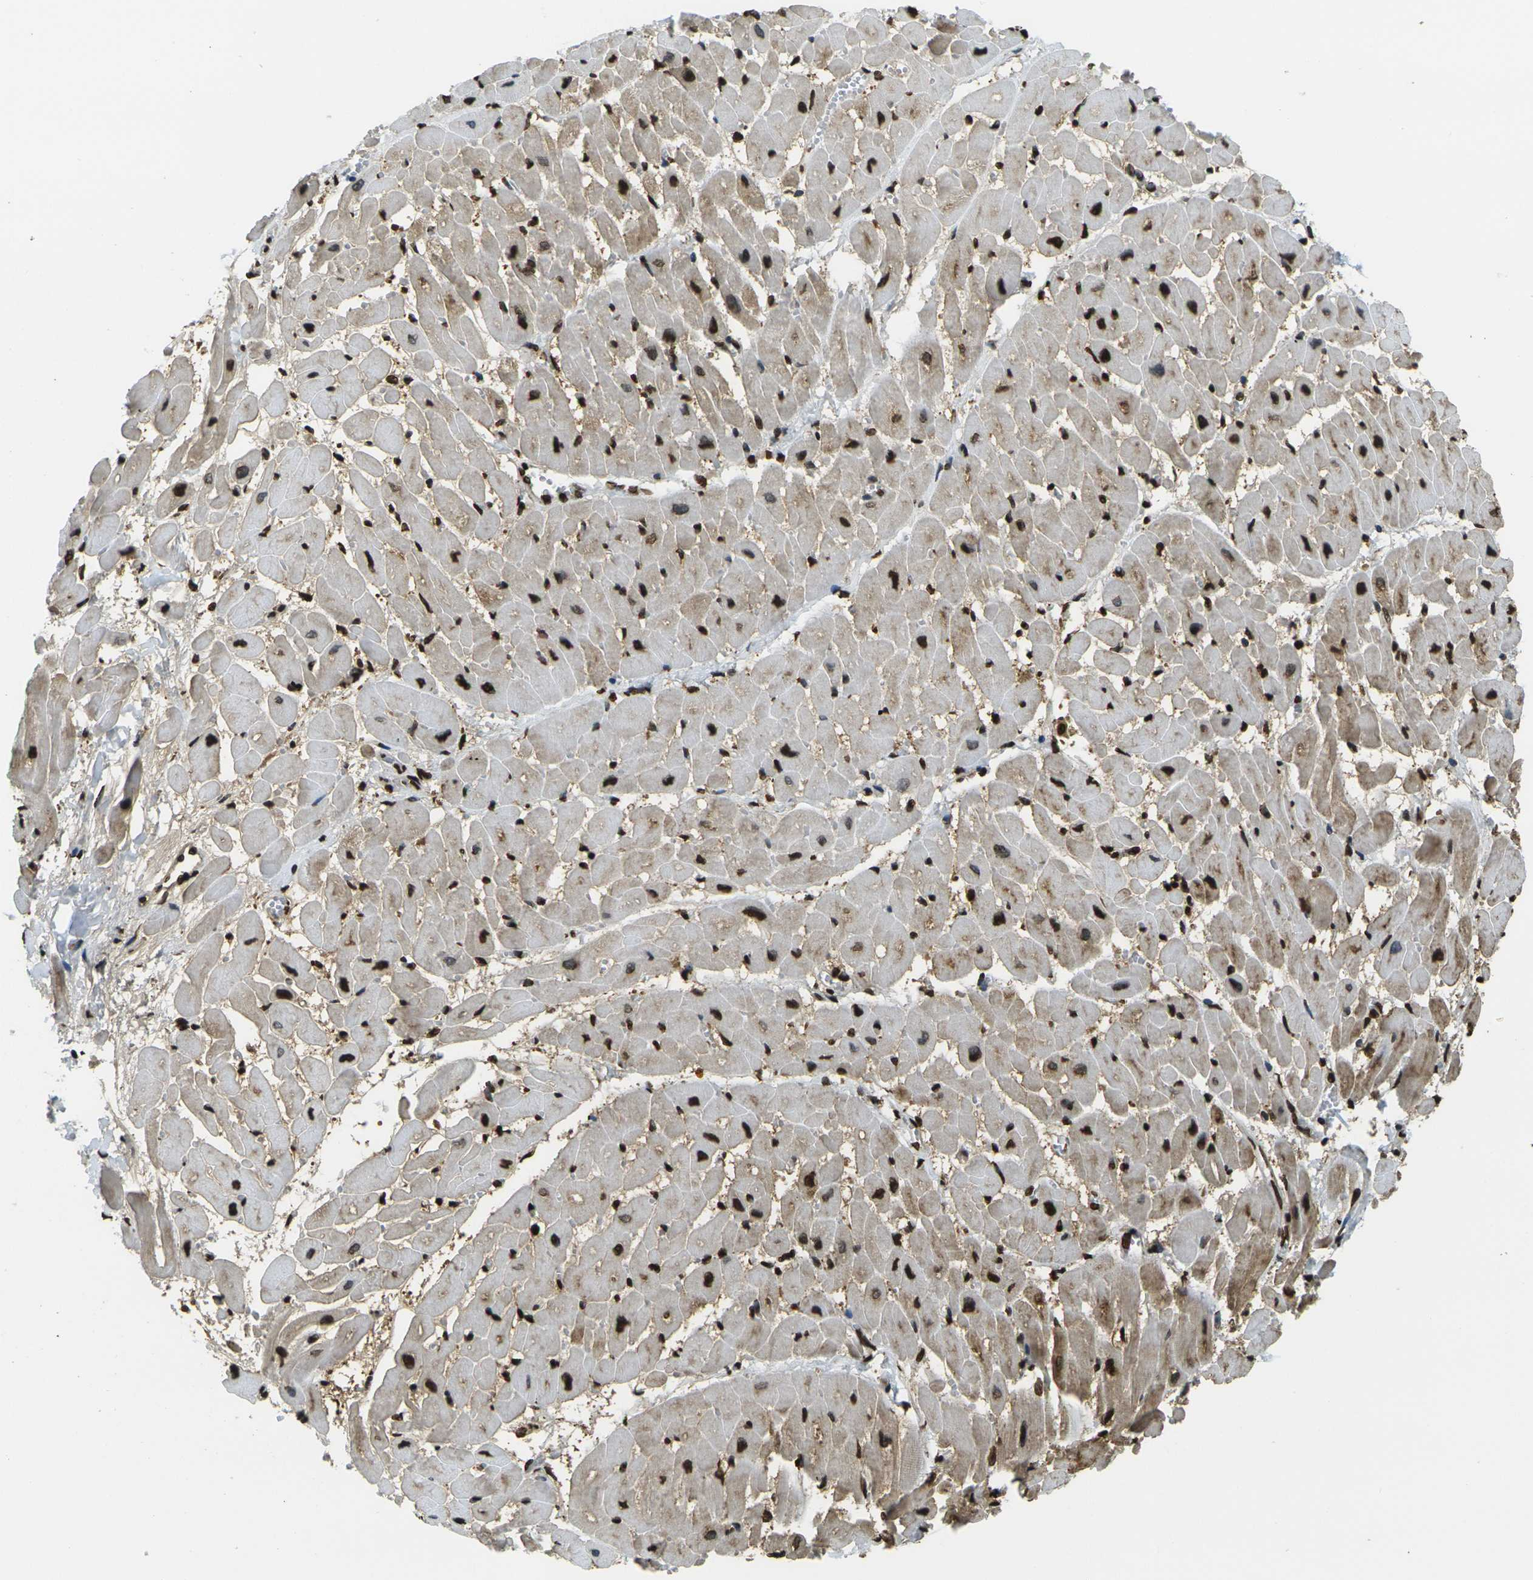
{"staining": {"intensity": "strong", "quantity": ">75%", "location": "nuclear"}, "tissue": "heart muscle", "cell_type": "Cardiomyocytes", "image_type": "normal", "snomed": [{"axis": "morphology", "description": "Normal tissue, NOS"}, {"axis": "topography", "description": "Heart"}], "caption": "Cardiomyocytes demonstrate high levels of strong nuclear staining in about >75% of cells in unremarkable heart muscle.", "gene": "H1", "patient": {"sex": "male", "age": 45}}